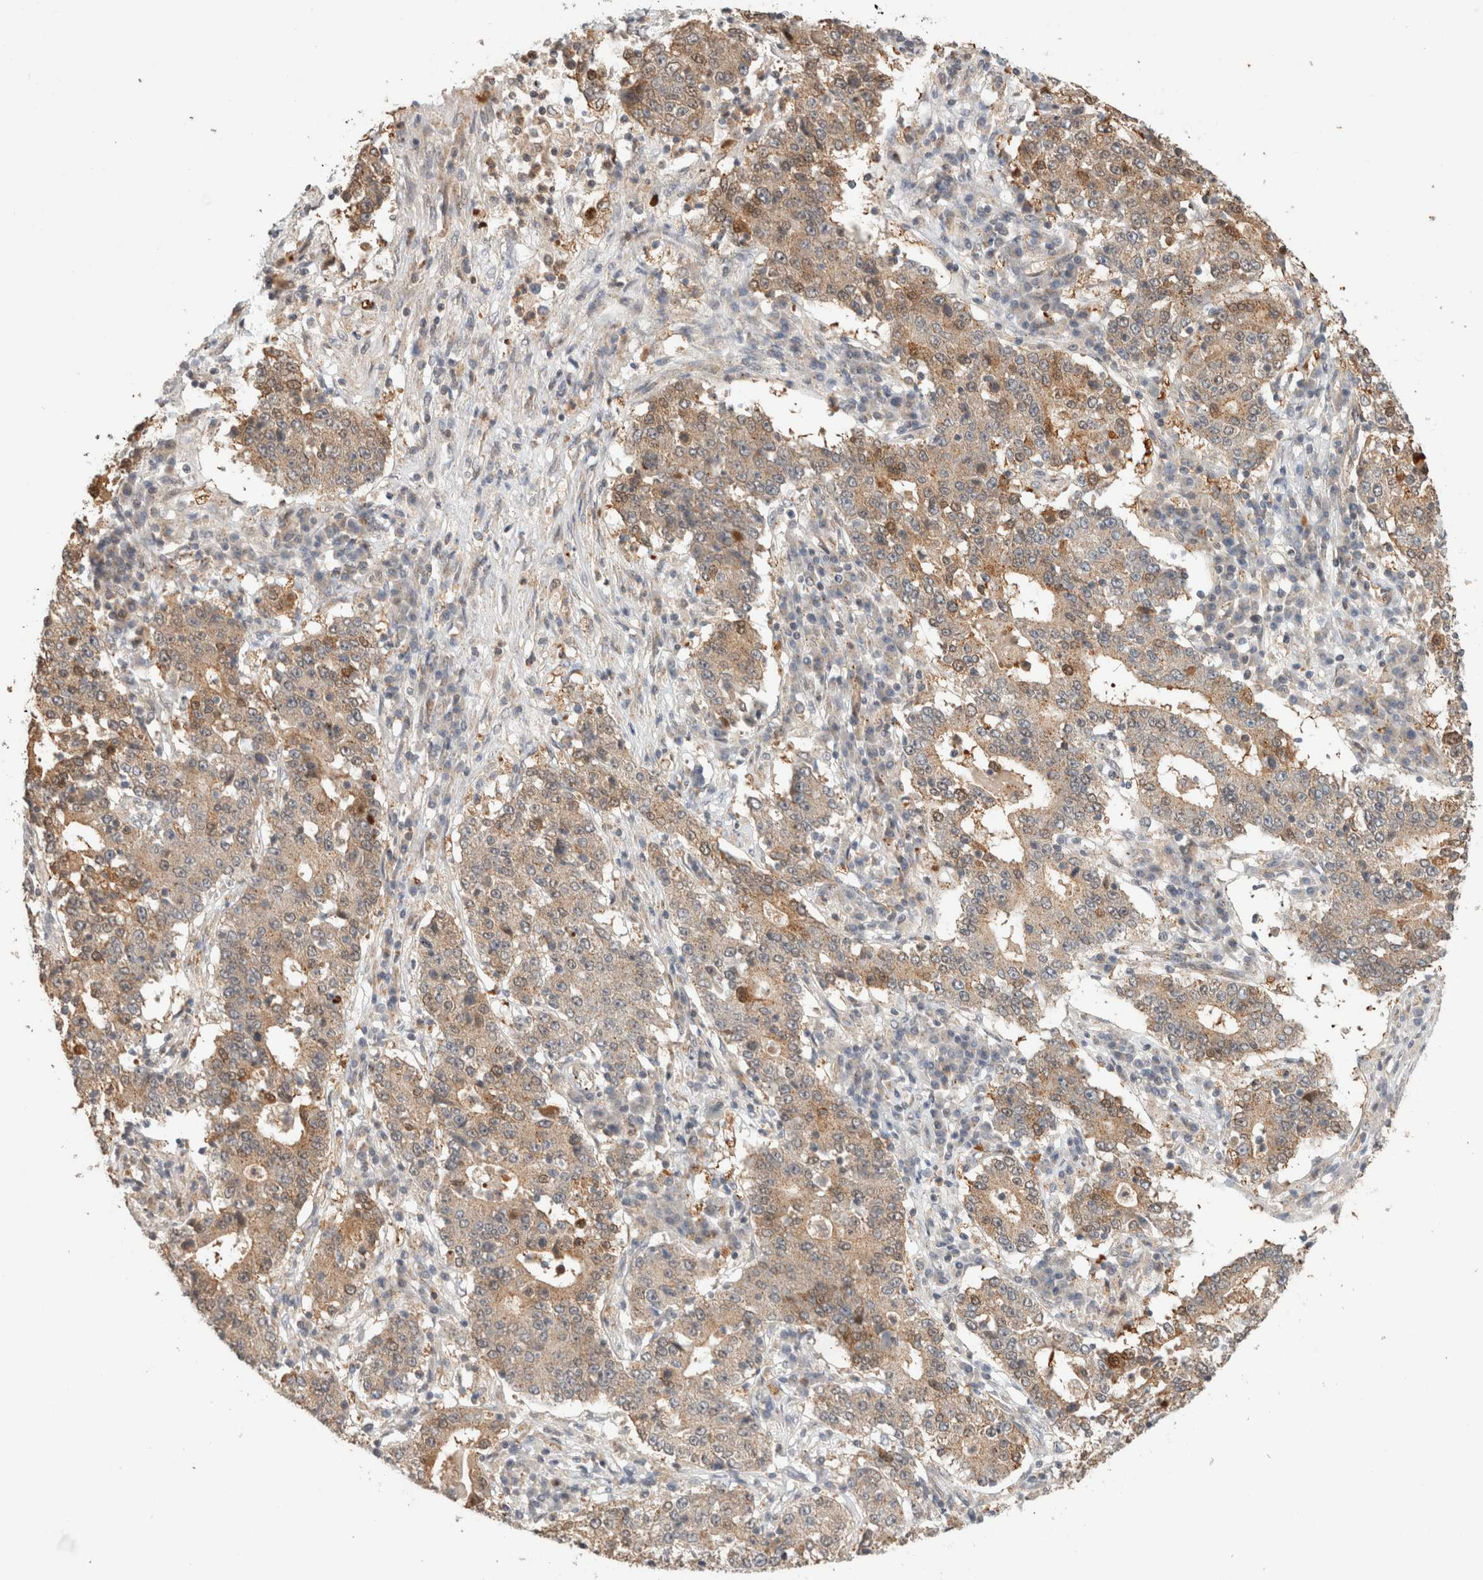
{"staining": {"intensity": "moderate", "quantity": "<25%", "location": "cytoplasmic/membranous"}, "tissue": "stomach cancer", "cell_type": "Tumor cells", "image_type": "cancer", "snomed": [{"axis": "morphology", "description": "Adenocarcinoma, NOS"}, {"axis": "topography", "description": "Stomach"}], "caption": "Immunohistochemistry image of neoplastic tissue: human stomach adenocarcinoma stained using IHC demonstrates low levels of moderate protein expression localized specifically in the cytoplasmic/membranous of tumor cells, appearing as a cytoplasmic/membranous brown color.", "gene": "OTUD6B", "patient": {"sex": "male", "age": 59}}